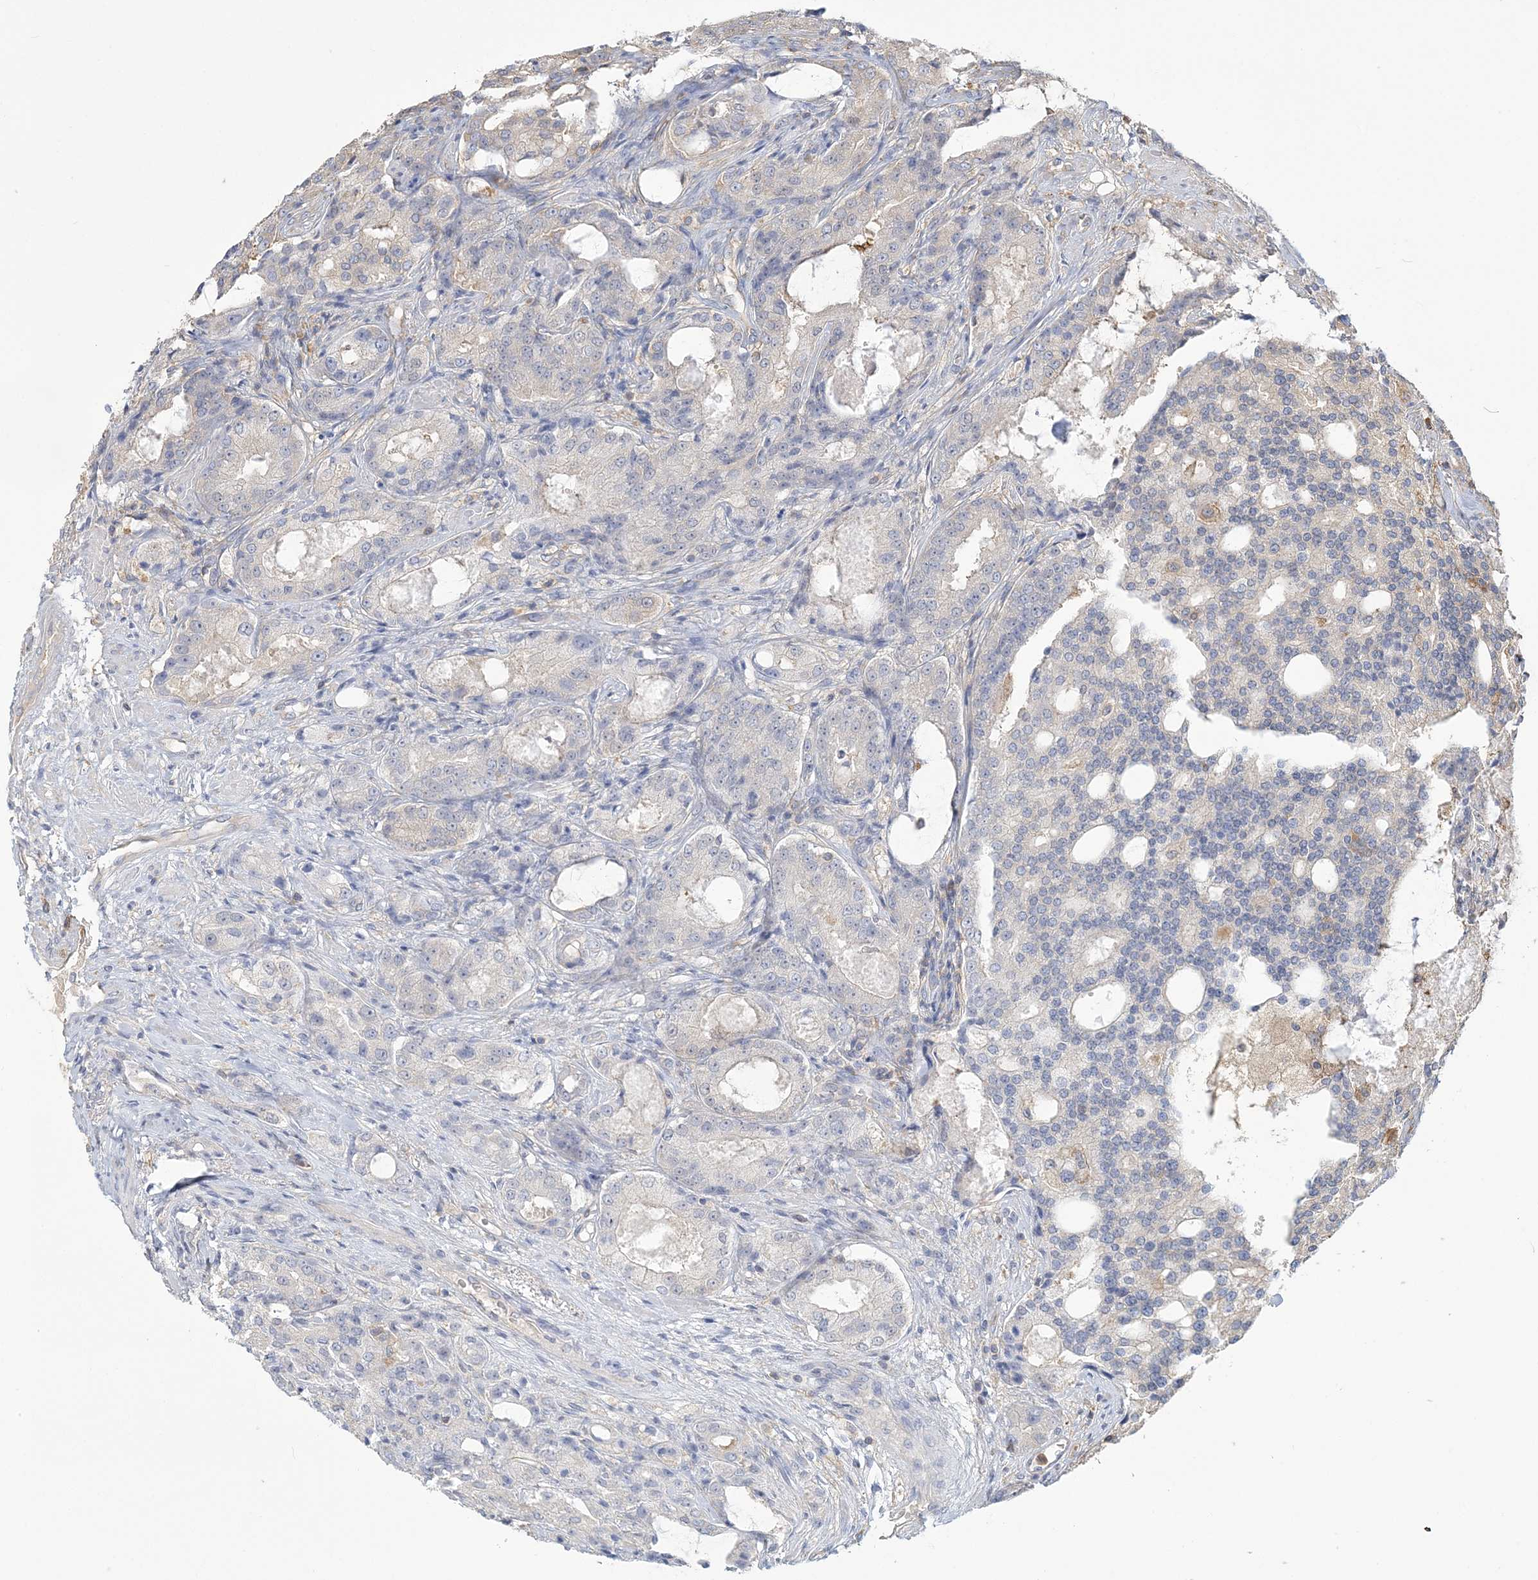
{"staining": {"intensity": "negative", "quantity": "none", "location": "none"}, "tissue": "prostate cancer", "cell_type": "Tumor cells", "image_type": "cancer", "snomed": [{"axis": "morphology", "description": "Adenocarcinoma, High grade"}, {"axis": "topography", "description": "Prostate"}], "caption": "Tumor cells show no significant positivity in prostate high-grade adenocarcinoma. (DAB (3,3'-diaminobenzidine) immunohistochemistry (IHC) with hematoxylin counter stain).", "gene": "ANKS1A", "patient": {"sex": "male", "age": 72}}